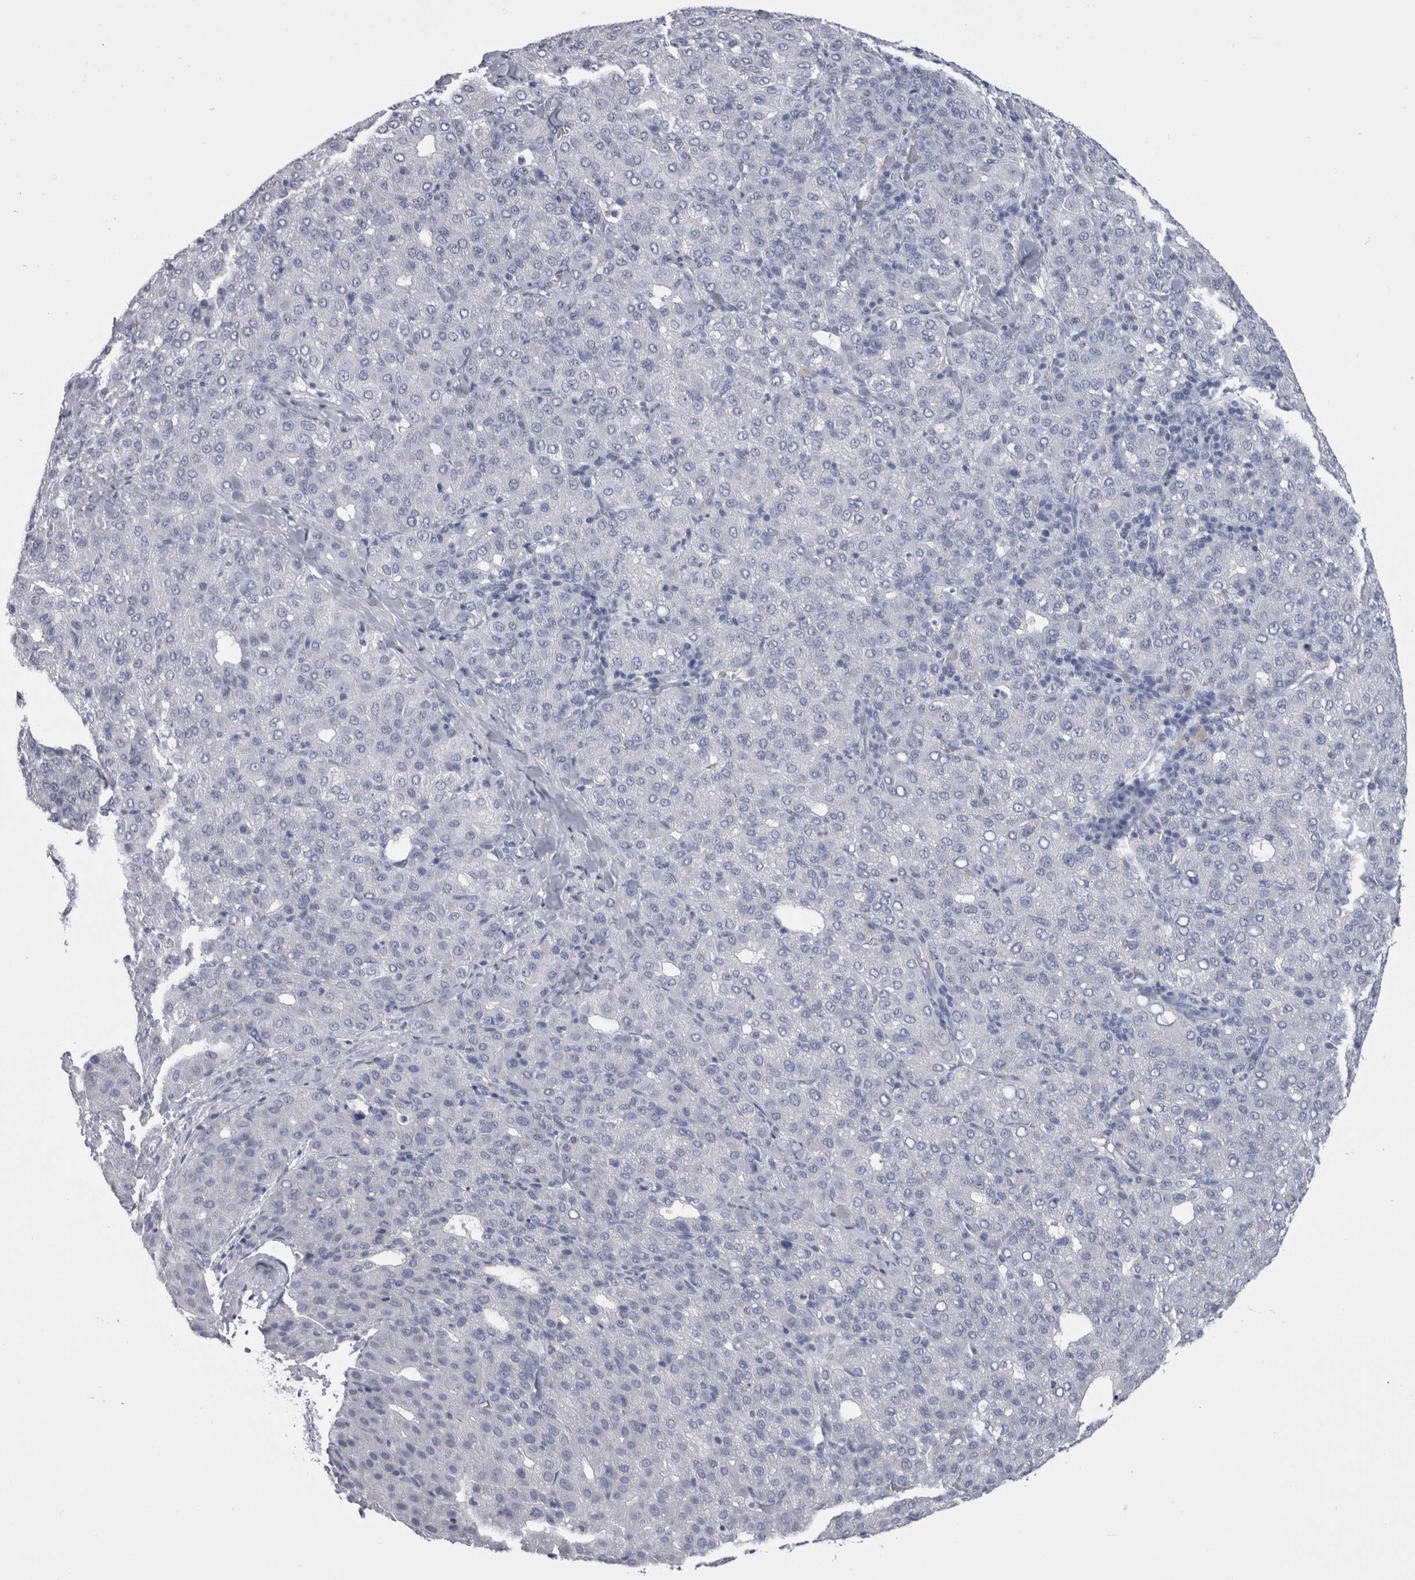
{"staining": {"intensity": "negative", "quantity": "none", "location": "none"}, "tissue": "liver cancer", "cell_type": "Tumor cells", "image_type": "cancer", "snomed": [{"axis": "morphology", "description": "Carcinoma, Hepatocellular, NOS"}, {"axis": "topography", "description": "Liver"}], "caption": "IHC image of human liver cancer (hepatocellular carcinoma) stained for a protein (brown), which exhibits no staining in tumor cells.", "gene": "PAX5", "patient": {"sex": "male", "age": 65}}